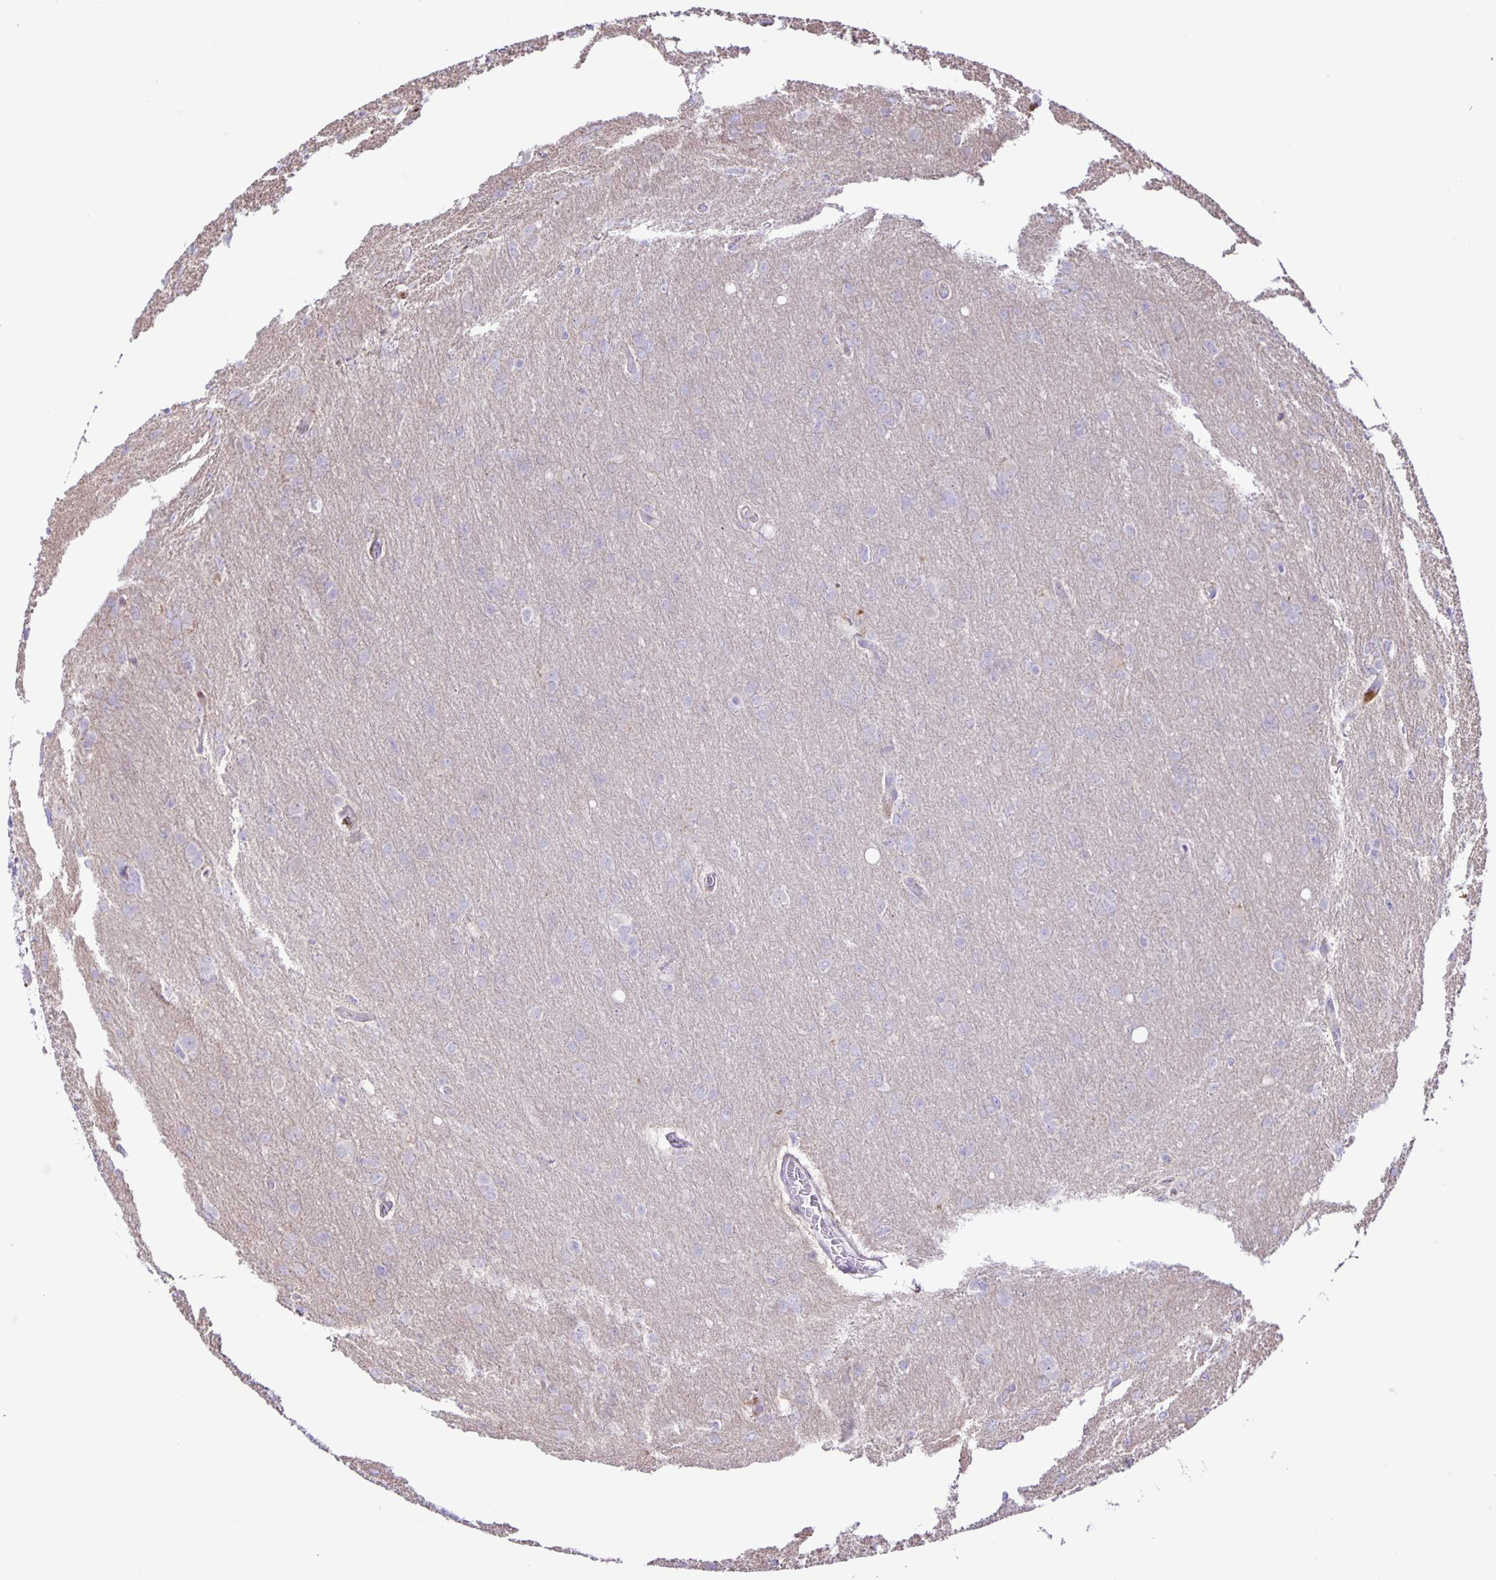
{"staining": {"intensity": "negative", "quantity": "none", "location": "none"}, "tissue": "glioma", "cell_type": "Tumor cells", "image_type": "cancer", "snomed": [{"axis": "morphology", "description": "Glioma, malignant, High grade"}, {"axis": "topography", "description": "Brain"}], "caption": "Immunohistochemistry (IHC) of glioma shows no positivity in tumor cells. The staining was performed using DAB (3,3'-diaminobenzidine) to visualize the protein expression in brown, while the nuclei were stained in blue with hematoxylin (Magnification: 20x).", "gene": "ADCK1", "patient": {"sex": "male", "age": 53}}